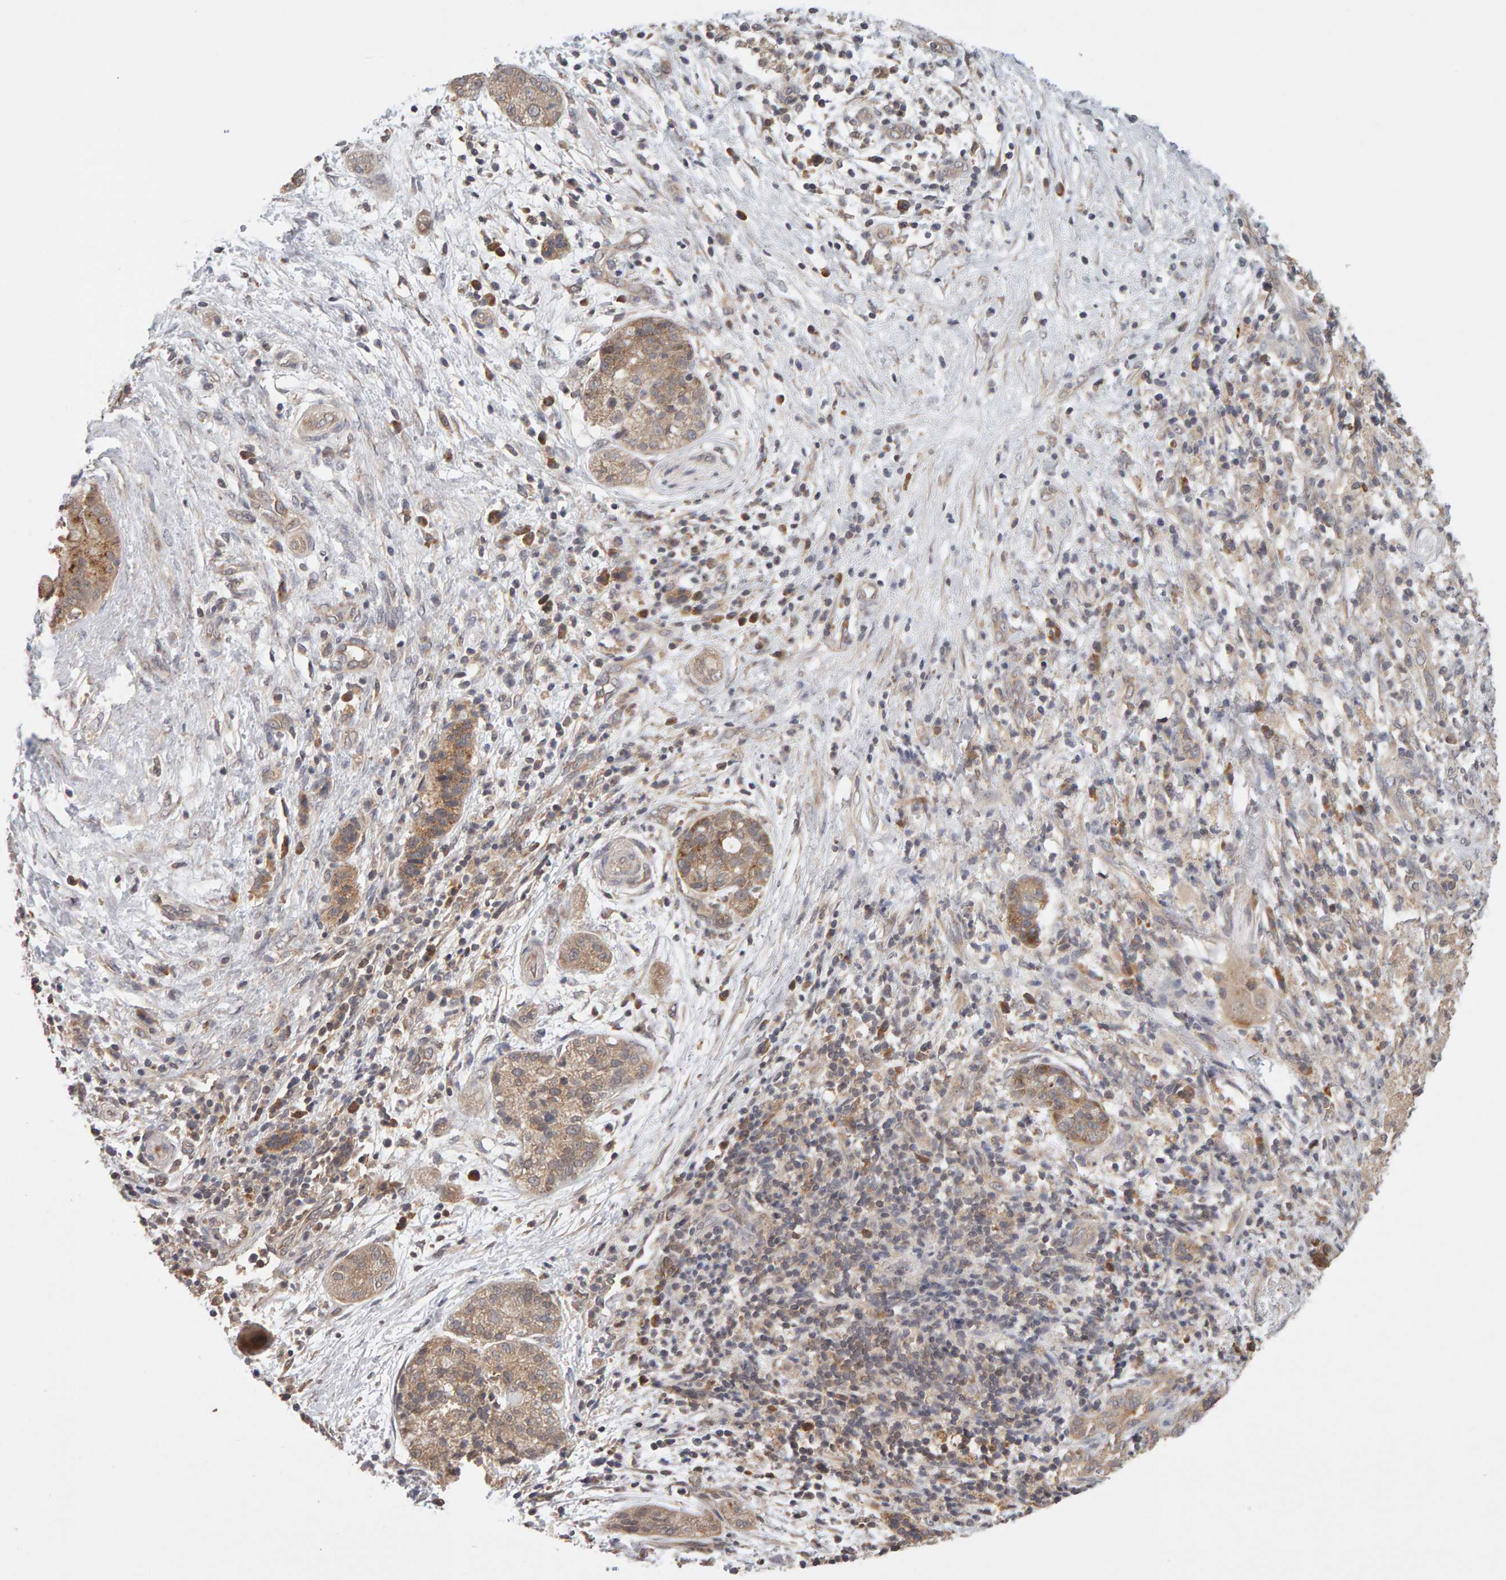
{"staining": {"intensity": "moderate", "quantity": ">75%", "location": "cytoplasmic/membranous"}, "tissue": "pancreatic cancer", "cell_type": "Tumor cells", "image_type": "cancer", "snomed": [{"axis": "morphology", "description": "Adenocarcinoma, NOS"}, {"axis": "topography", "description": "Pancreas"}], "caption": "Pancreatic cancer (adenocarcinoma) stained with DAB (3,3'-diaminobenzidine) immunohistochemistry reveals medium levels of moderate cytoplasmic/membranous positivity in about >75% of tumor cells.", "gene": "DNAJC7", "patient": {"sex": "female", "age": 78}}